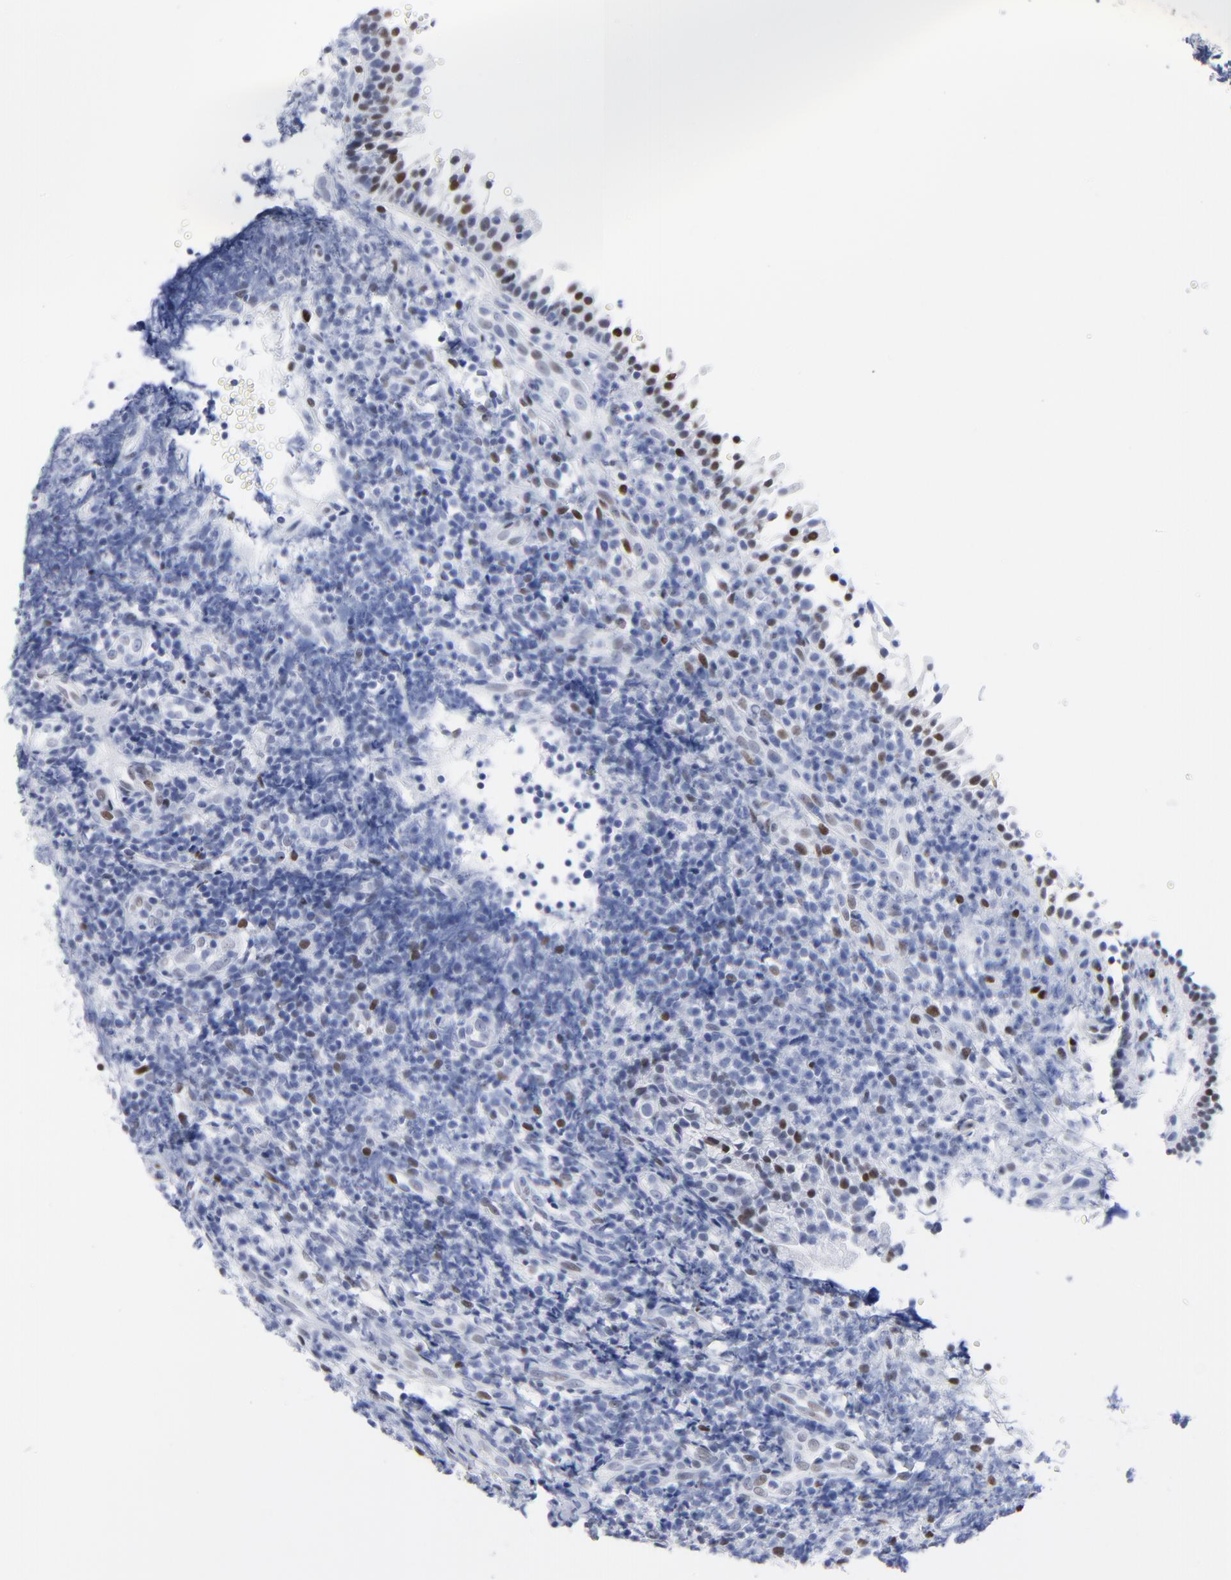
{"staining": {"intensity": "moderate", "quantity": "<25%", "location": "nuclear"}, "tissue": "tonsil", "cell_type": "Germinal center cells", "image_type": "normal", "snomed": [{"axis": "morphology", "description": "Normal tissue, NOS"}, {"axis": "topography", "description": "Tonsil"}], "caption": "This image reveals immunohistochemistry staining of normal tonsil, with low moderate nuclear expression in about <25% of germinal center cells.", "gene": "JUN", "patient": {"sex": "female", "age": 40}}